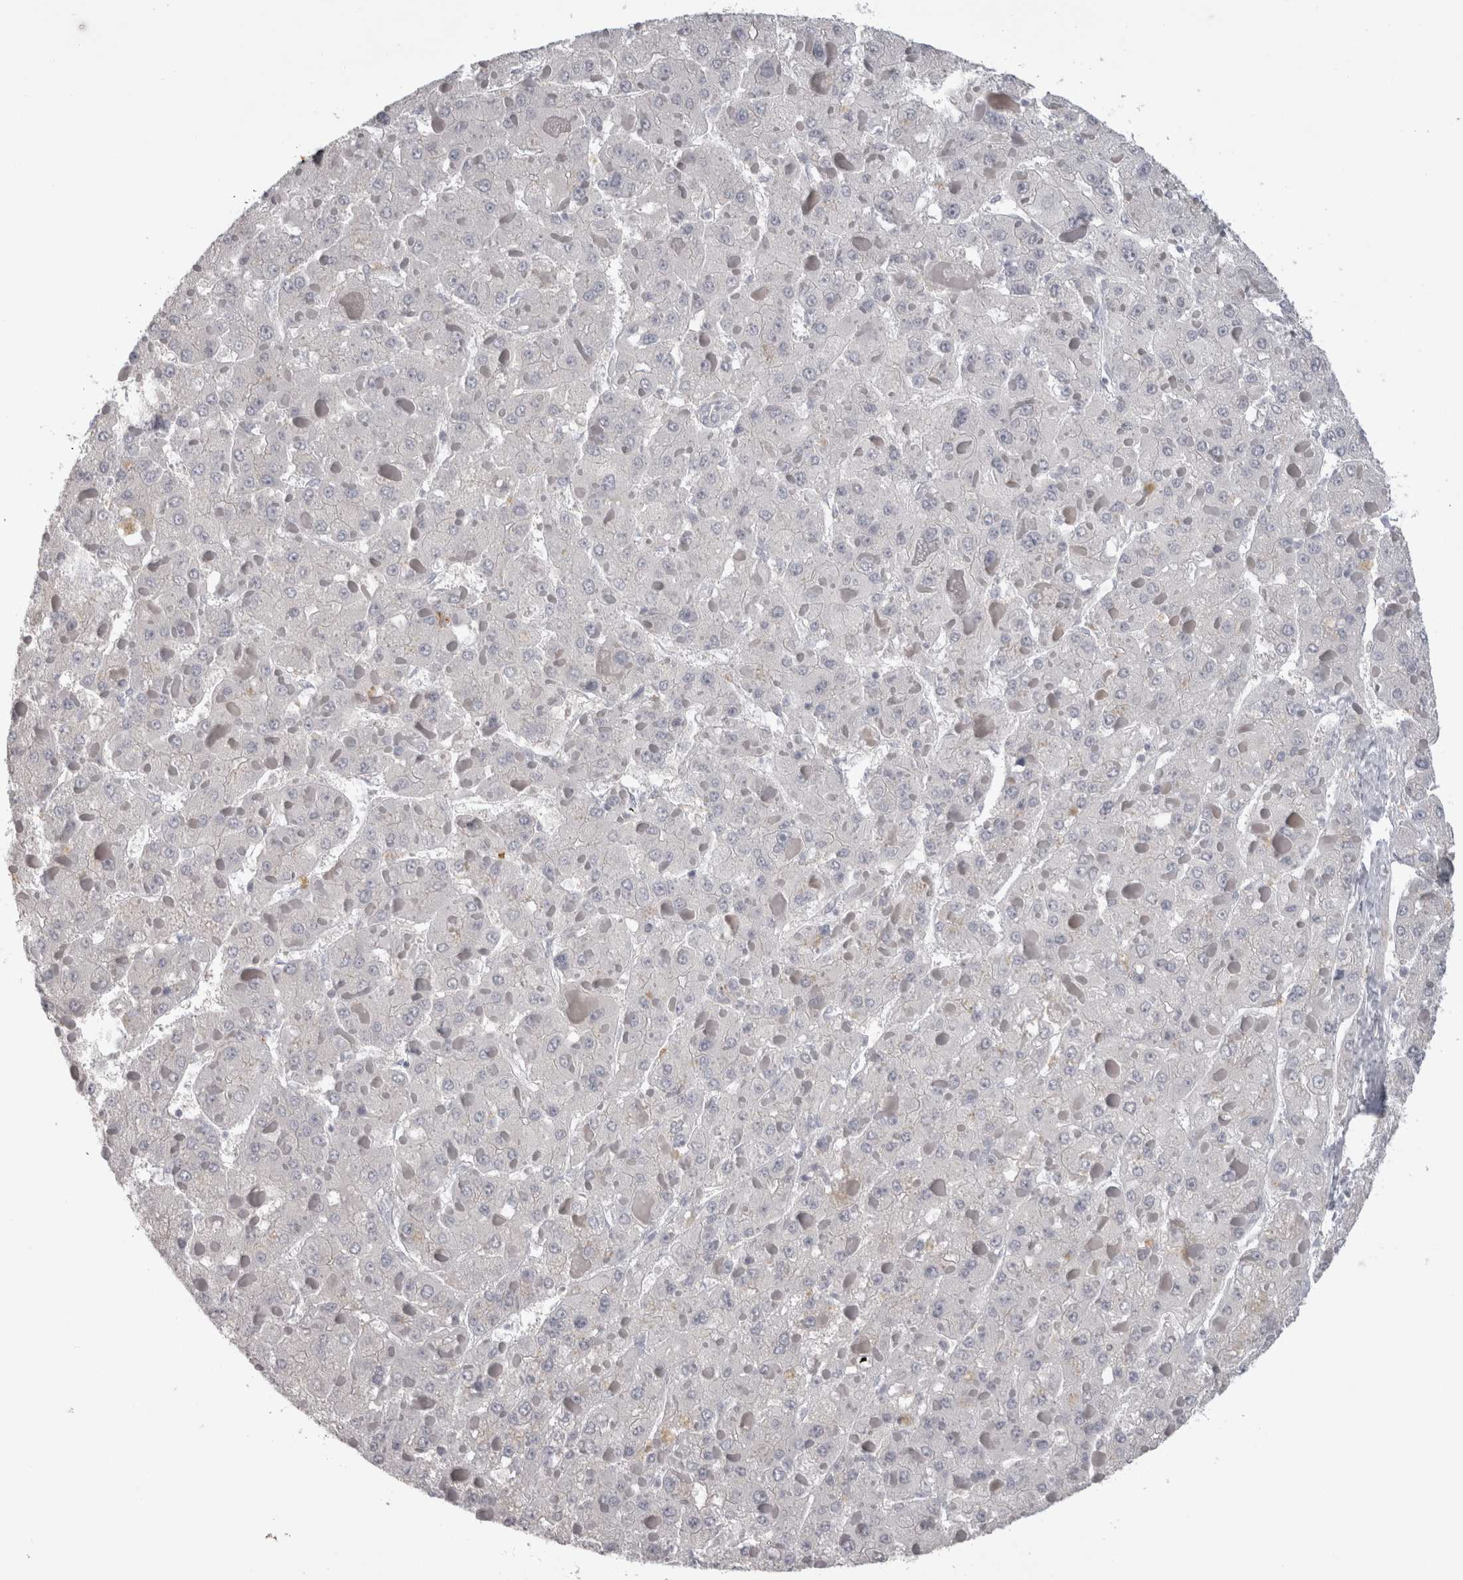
{"staining": {"intensity": "negative", "quantity": "none", "location": "none"}, "tissue": "liver cancer", "cell_type": "Tumor cells", "image_type": "cancer", "snomed": [{"axis": "morphology", "description": "Carcinoma, Hepatocellular, NOS"}, {"axis": "topography", "description": "Liver"}], "caption": "Tumor cells show no significant protein staining in liver hepatocellular carcinoma.", "gene": "ADAM2", "patient": {"sex": "female", "age": 73}}